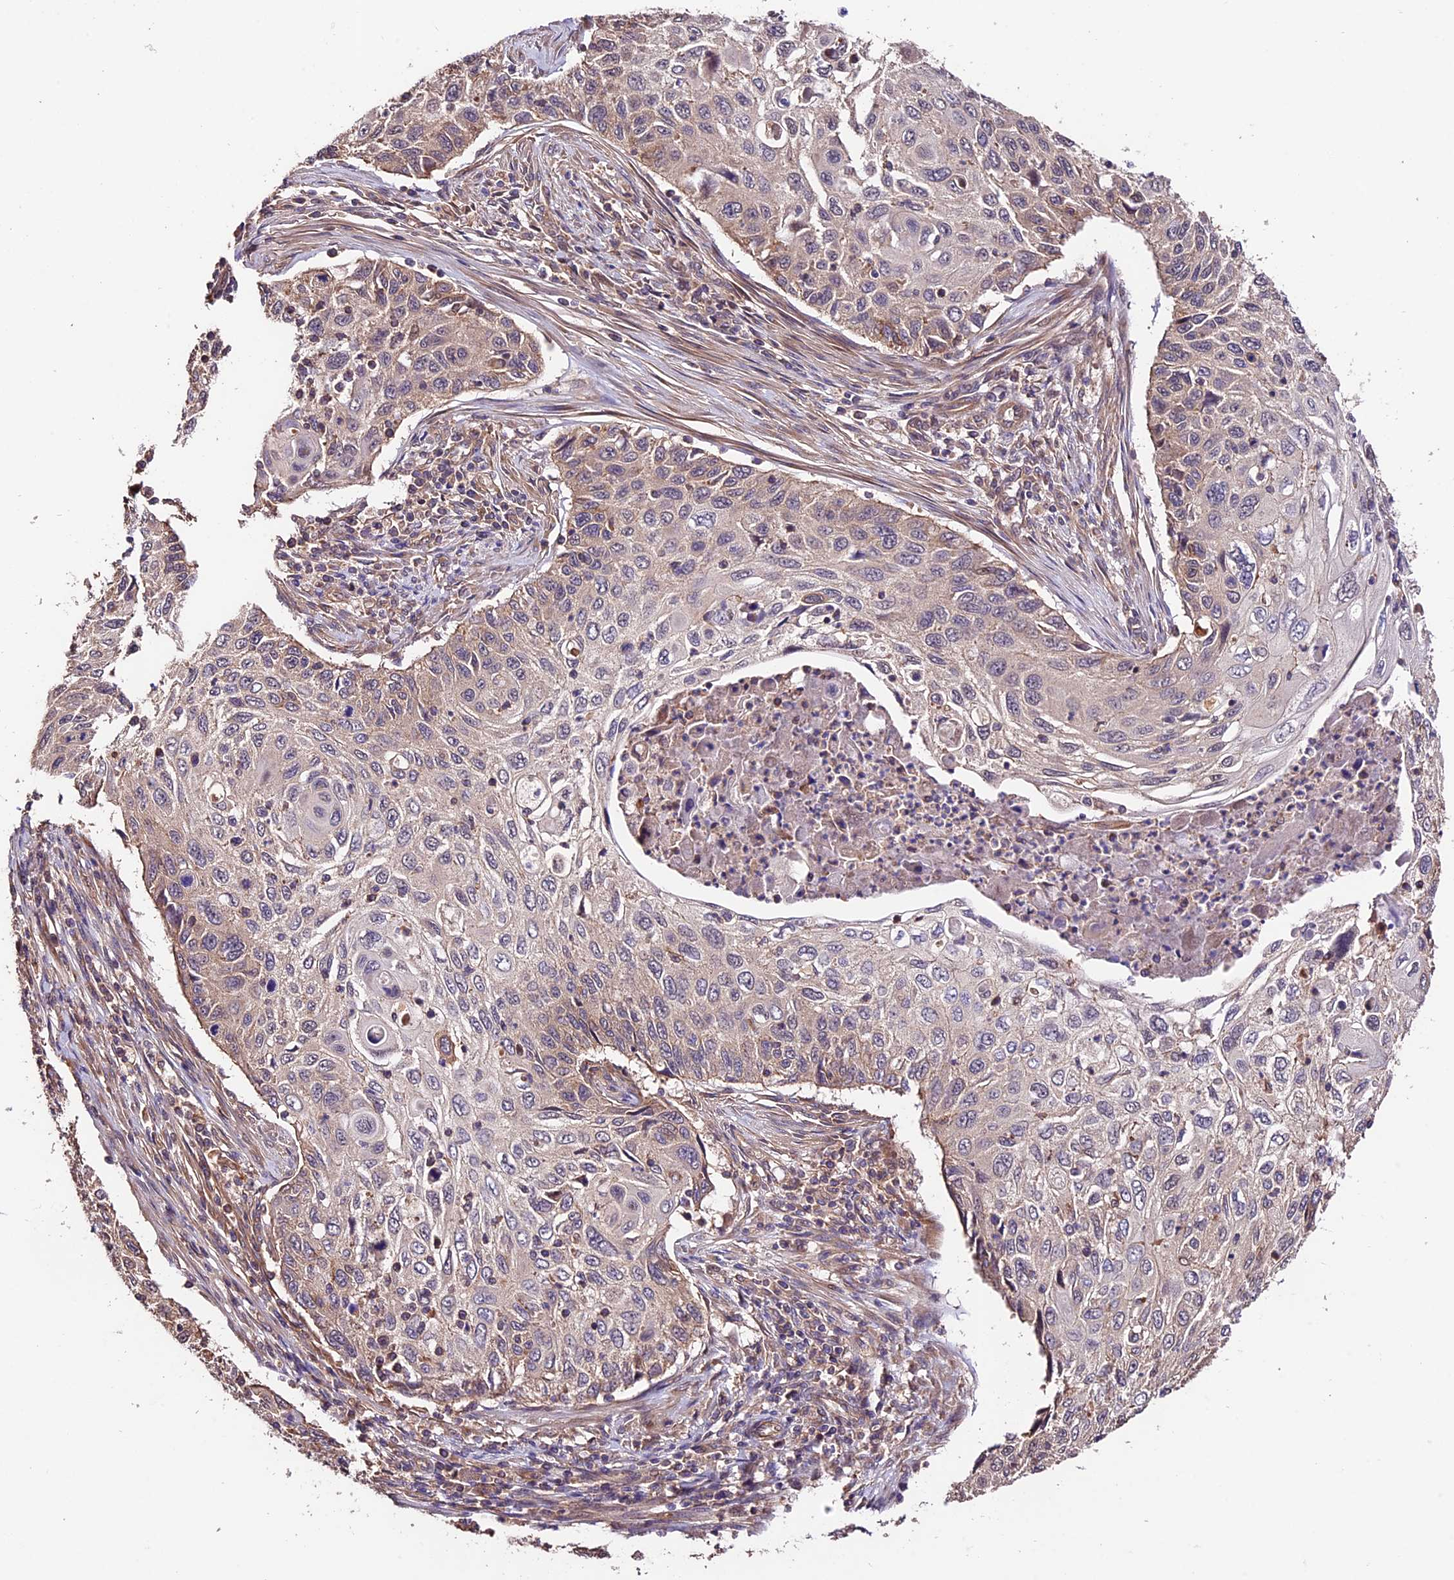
{"staining": {"intensity": "weak", "quantity": "<25%", "location": "cytoplasmic/membranous"}, "tissue": "cervical cancer", "cell_type": "Tumor cells", "image_type": "cancer", "snomed": [{"axis": "morphology", "description": "Squamous cell carcinoma, NOS"}, {"axis": "topography", "description": "Cervix"}], "caption": "There is no significant expression in tumor cells of cervical cancer (squamous cell carcinoma).", "gene": "CES3", "patient": {"sex": "female", "age": 70}}